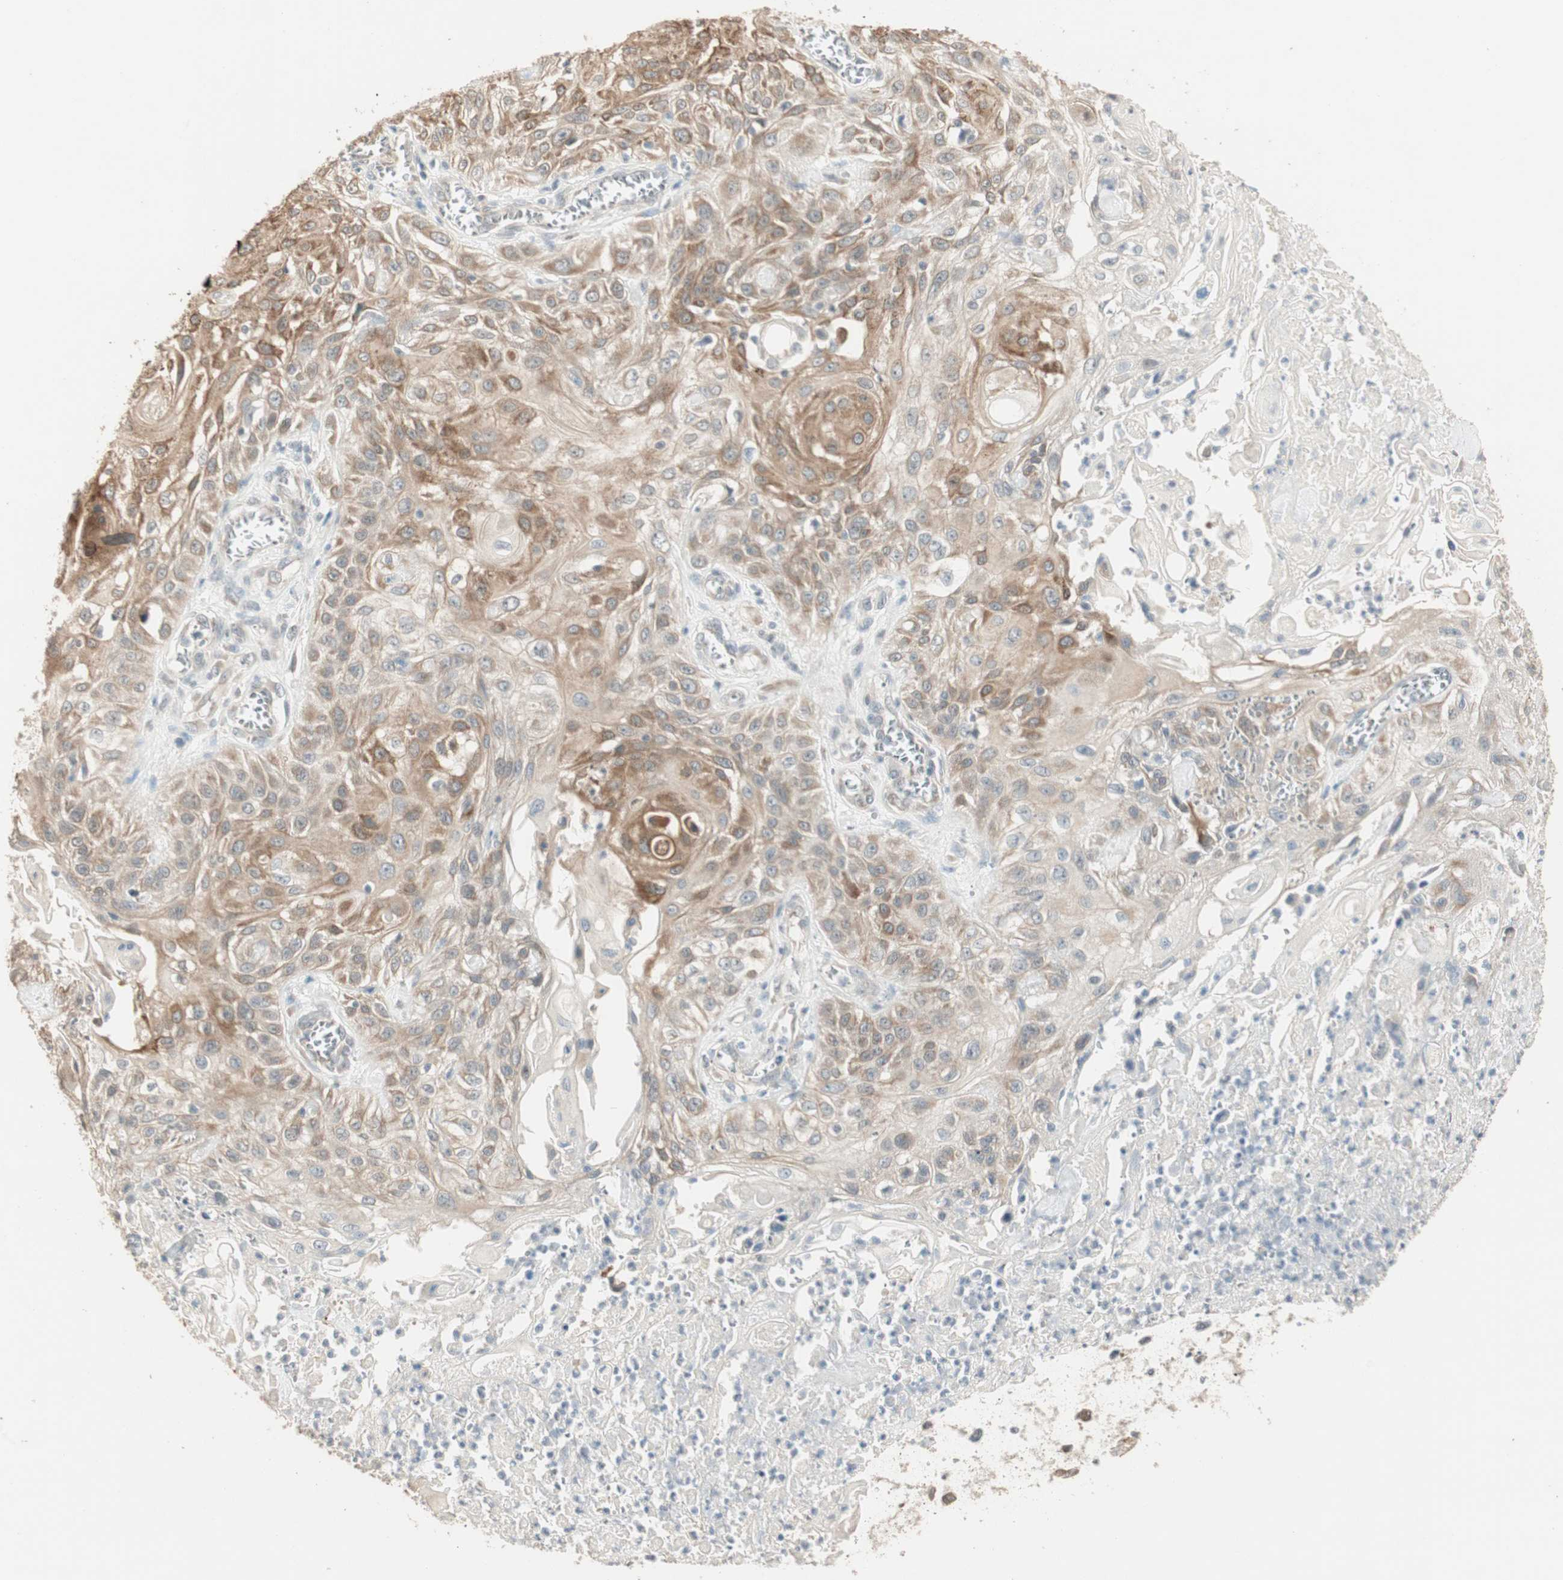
{"staining": {"intensity": "moderate", "quantity": ">75%", "location": "cytoplasmic/membranous"}, "tissue": "skin cancer", "cell_type": "Tumor cells", "image_type": "cancer", "snomed": [{"axis": "morphology", "description": "Squamous cell carcinoma, NOS"}, {"axis": "morphology", "description": "Squamous cell carcinoma, metastatic, NOS"}, {"axis": "topography", "description": "Skin"}, {"axis": "topography", "description": "Lymph node"}], "caption": "This micrograph shows immunohistochemistry (IHC) staining of human skin metastatic squamous cell carcinoma, with medium moderate cytoplasmic/membranous expression in about >75% of tumor cells.", "gene": "TASOR", "patient": {"sex": "male", "age": 75}}